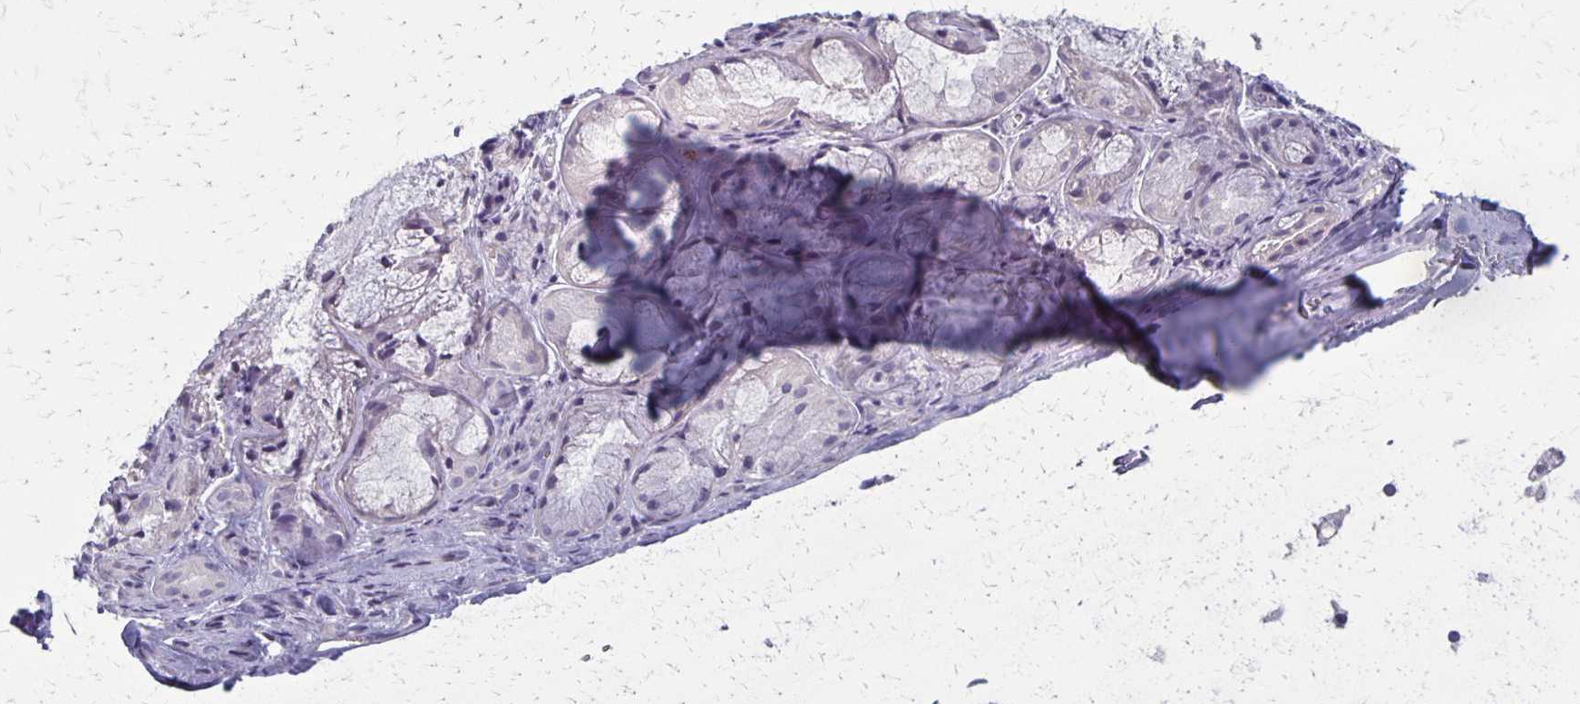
{"staining": {"intensity": "negative", "quantity": "none", "location": "none"}, "tissue": "soft tissue", "cell_type": "Chondrocytes", "image_type": "normal", "snomed": [{"axis": "morphology", "description": "Normal tissue, NOS"}, {"axis": "topography", "description": "Cartilage tissue"}, {"axis": "topography", "description": "Nasopharynx"}, {"axis": "topography", "description": "Thyroid gland"}], "caption": "High power microscopy histopathology image of an IHC image of benign soft tissue, revealing no significant positivity in chondrocytes.", "gene": "SEPTIN5", "patient": {"sex": "male", "age": 63}}